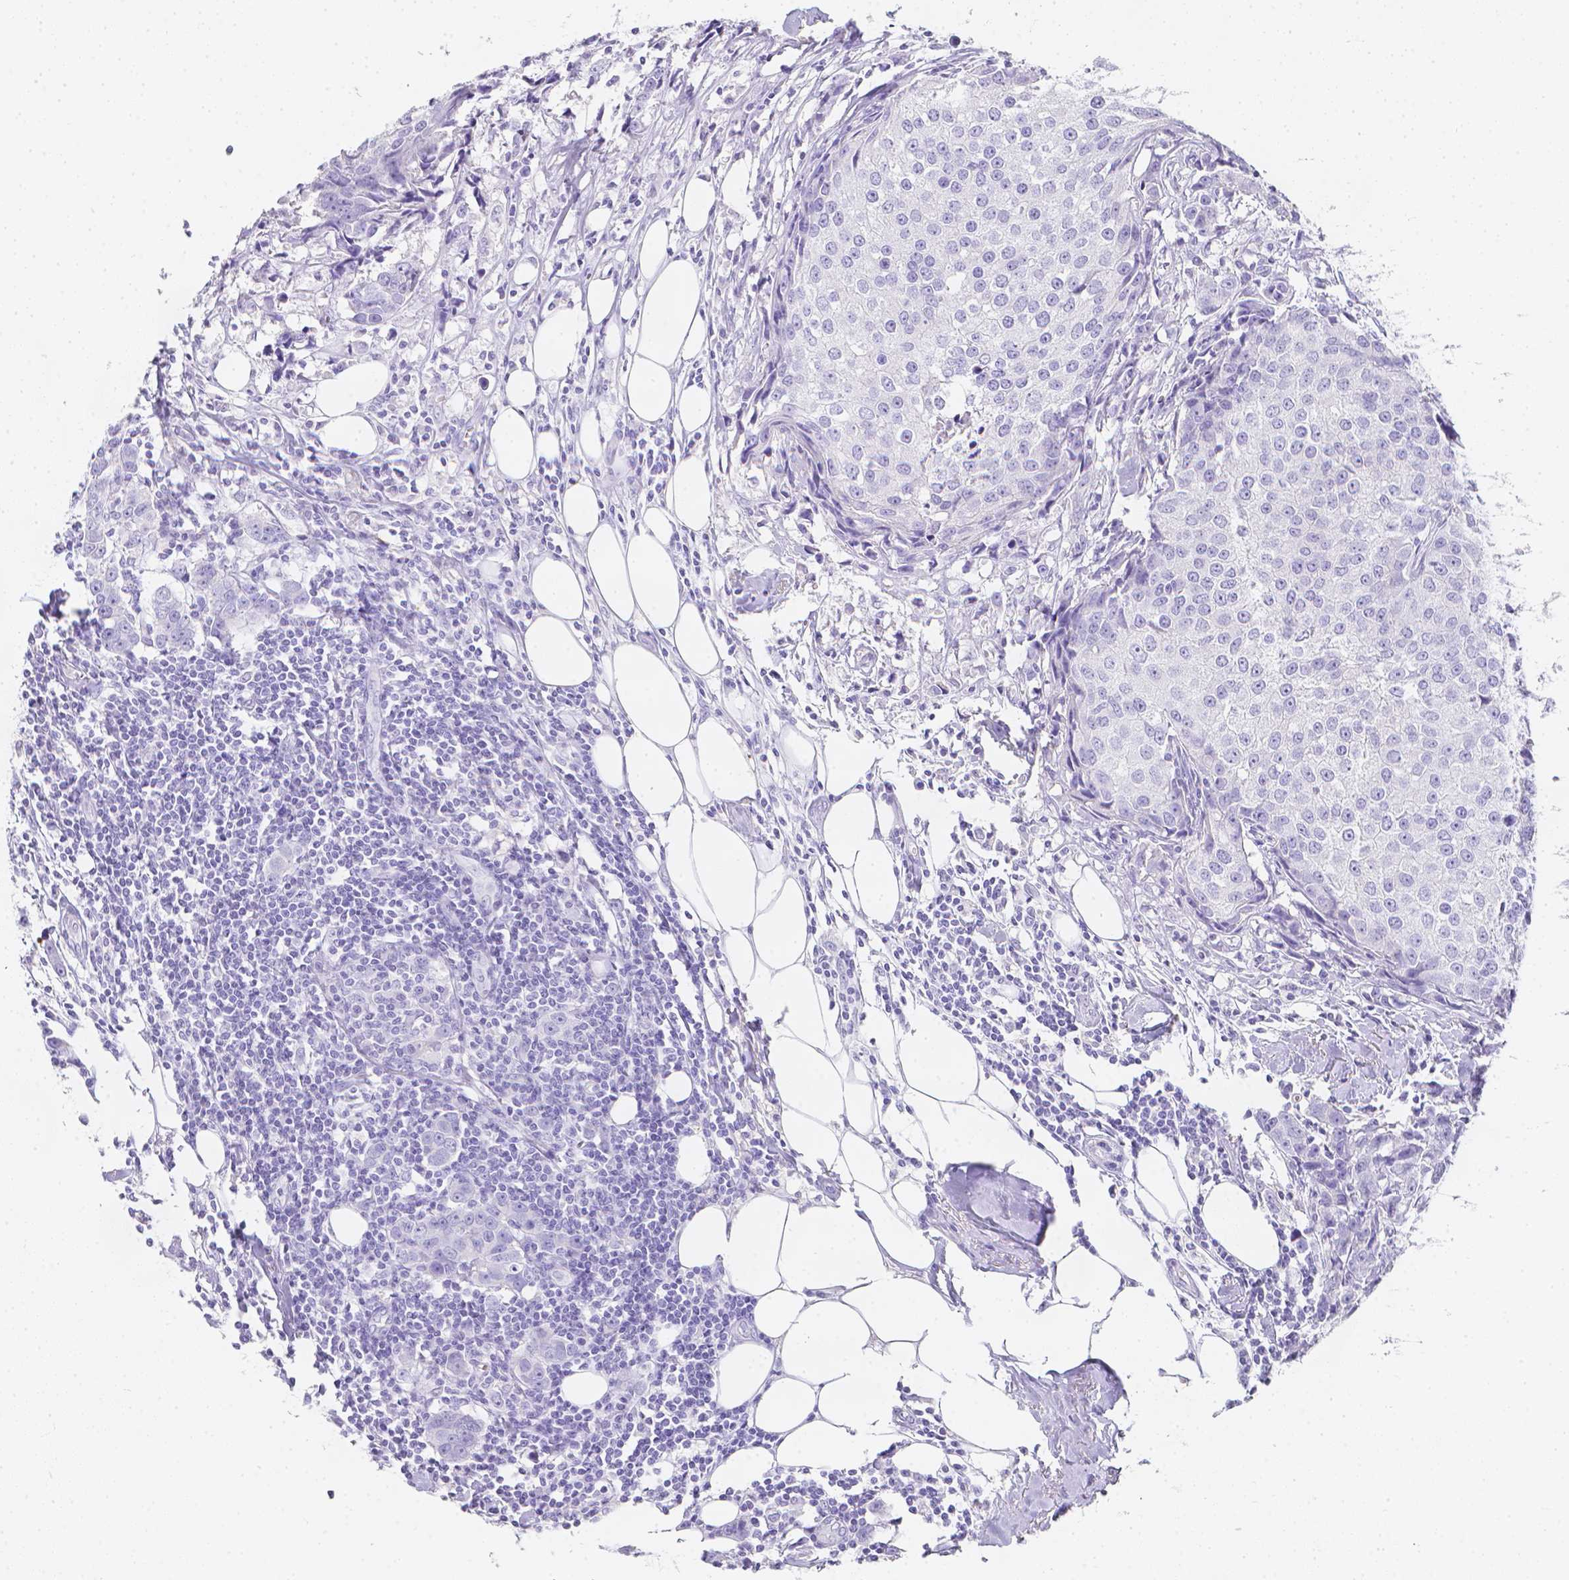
{"staining": {"intensity": "negative", "quantity": "none", "location": "none"}, "tissue": "breast cancer", "cell_type": "Tumor cells", "image_type": "cancer", "snomed": [{"axis": "morphology", "description": "Duct carcinoma"}, {"axis": "topography", "description": "Breast"}], "caption": "IHC image of human breast infiltrating ductal carcinoma stained for a protein (brown), which exhibits no positivity in tumor cells. Nuclei are stained in blue.", "gene": "LGALS4", "patient": {"sex": "female", "age": 80}}